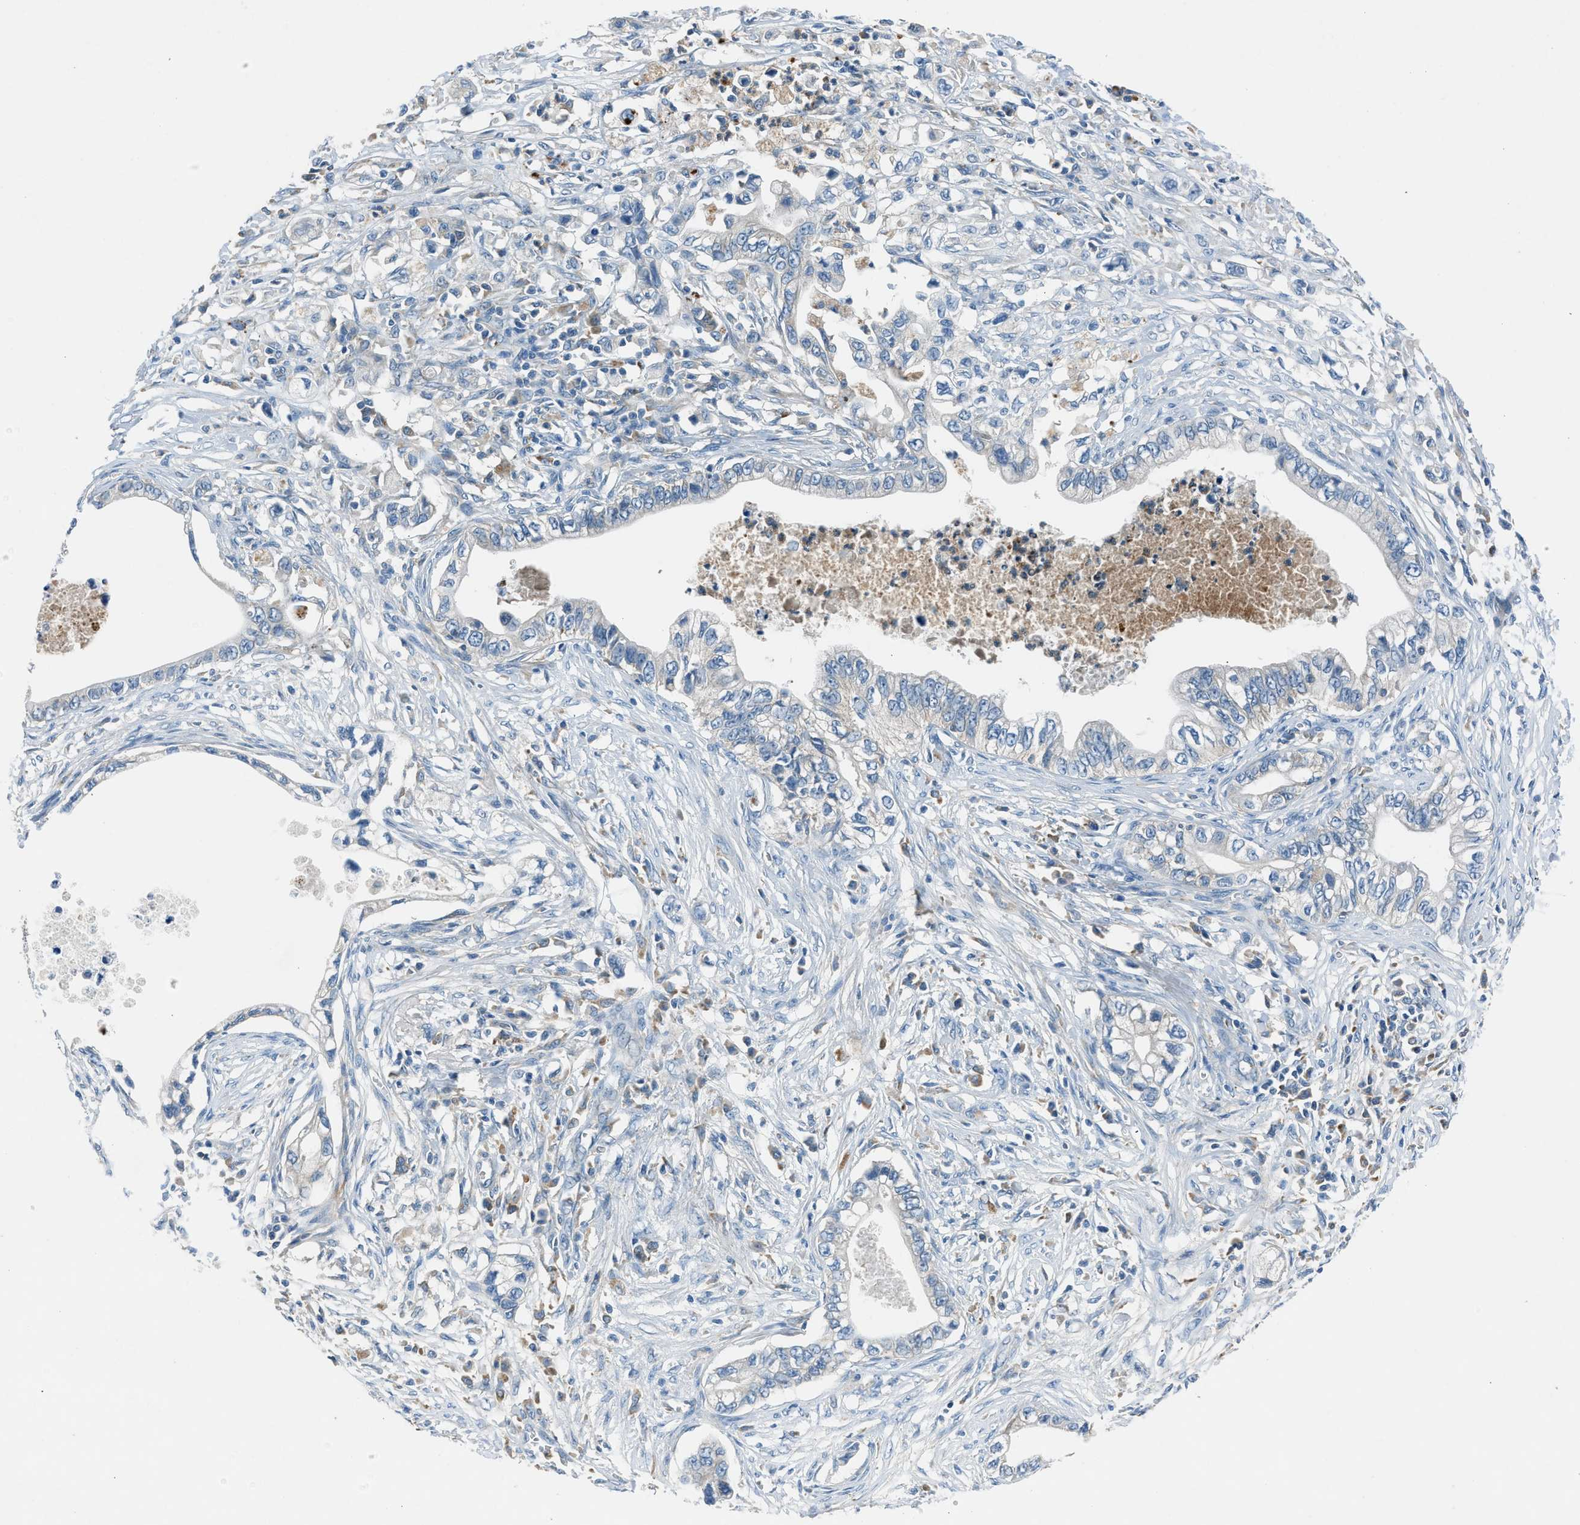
{"staining": {"intensity": "negative", "quantity": "none", "location": "none"}, "tissue": "pancreatic cancer", "cell_type": "Tumor cells", "image_type": "cancer", "snomed": [{"axis": "morphology", "description": "Adenocarcinoma, NOS"}, {"axis": "topography", "description": "Pancreas"}], "caption": "Pancreatic adenocarcinoma stained for a protein using immunohistochemistry (IHC) reveals no staining tumor cells.", "gene": "BMP1", "patient": {"sex": "male", "age": 56}}